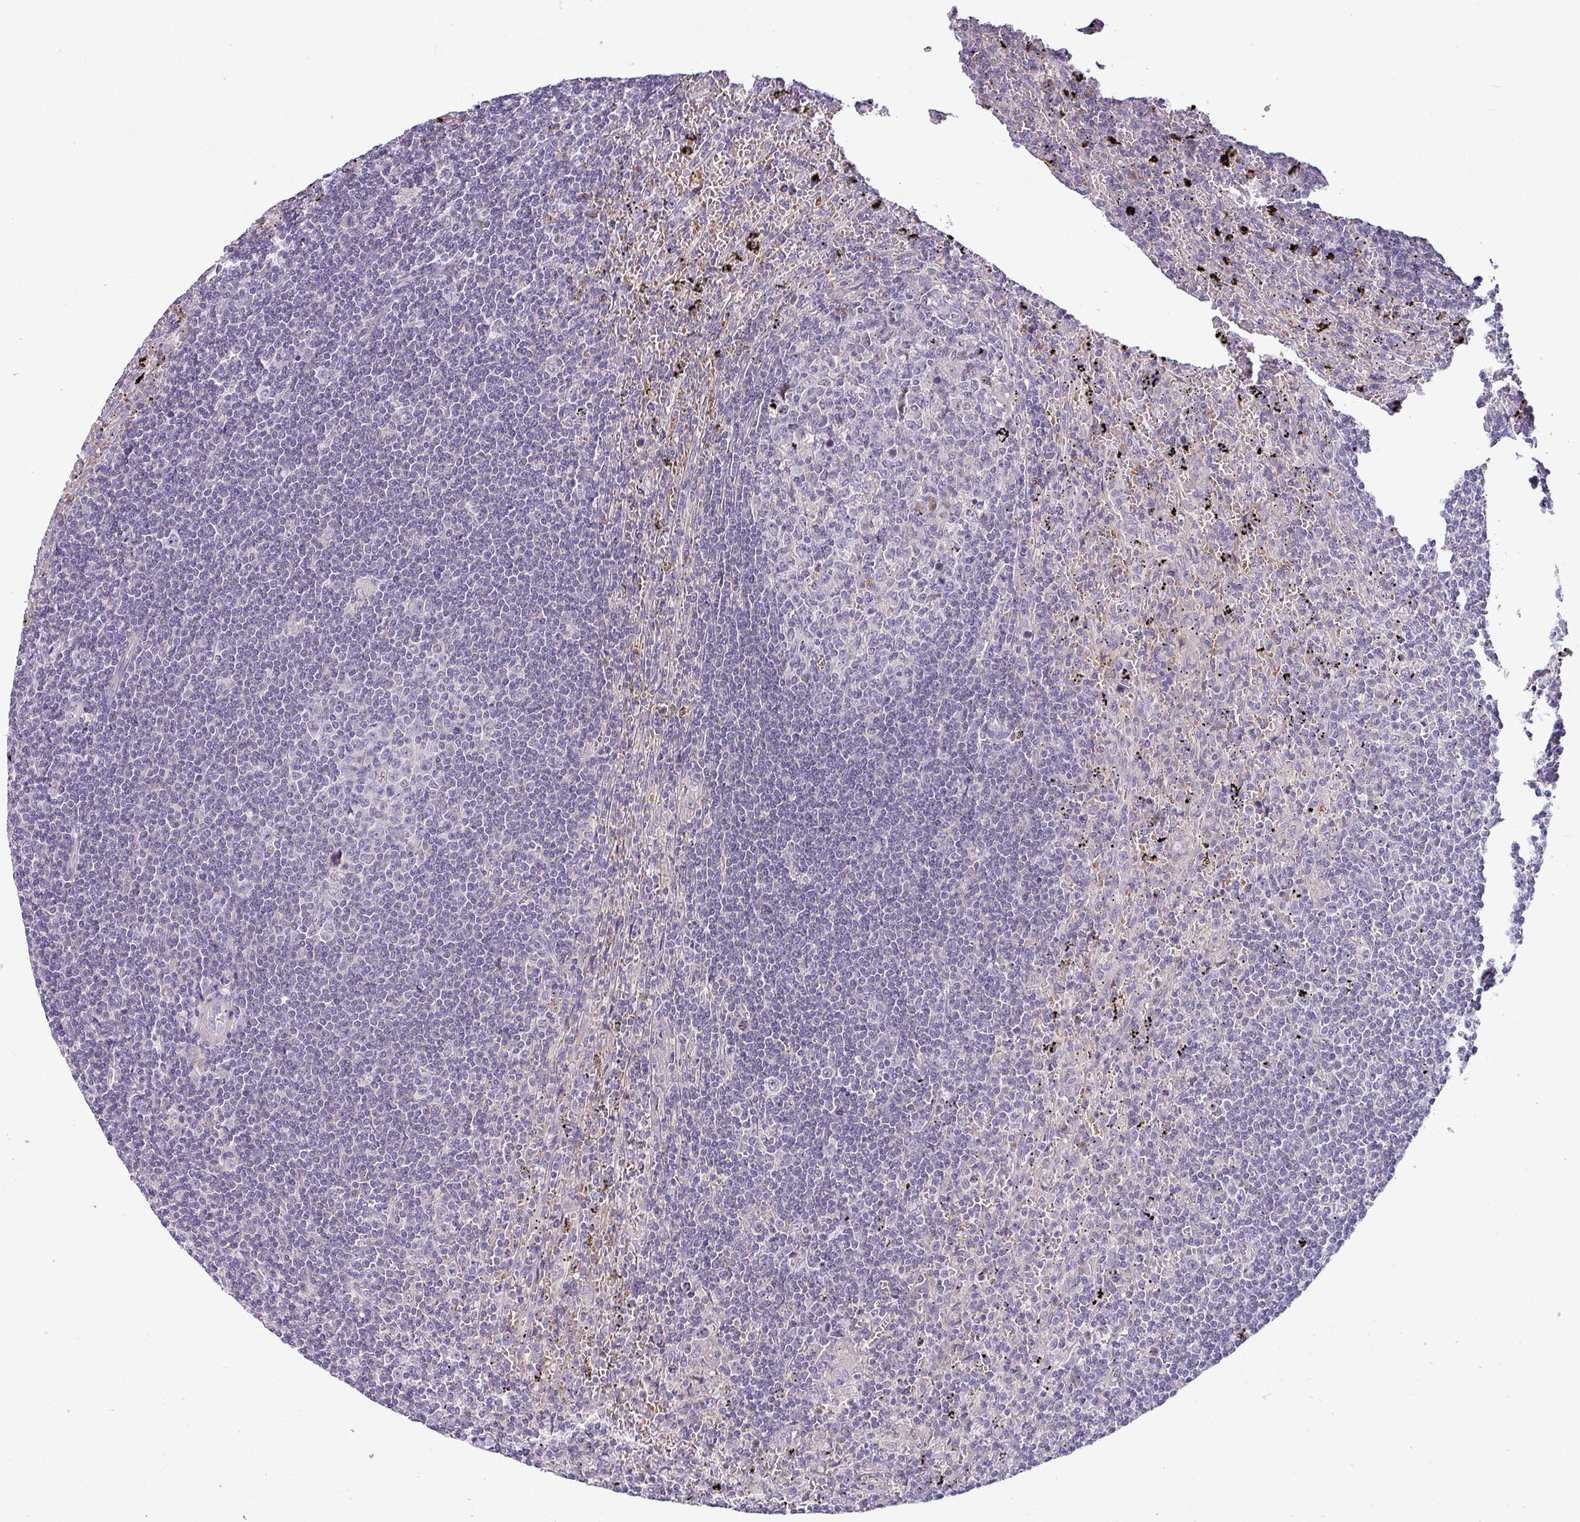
{"staining": {"intensity": "negative", "quantity": "none", "location": "none"}, "tissue": "lymphoma", "cell_type": "Tumor cells", "image_type": "cancer", "snomed": [{"axis": "morphology", "description": "Malignant lymphoma, non-Hodgkin's type, Low grade"}, {"axis": "topography", "description": "Spleen"}], "caption": "Human malignant lymphoma, non-Hodgkin's type (low-grade) stained for a protein using immunohistochemistry shows no expression in tumor cells.", "gene": "ACAP3", "patient": {"sex": "male", "age": 76}}